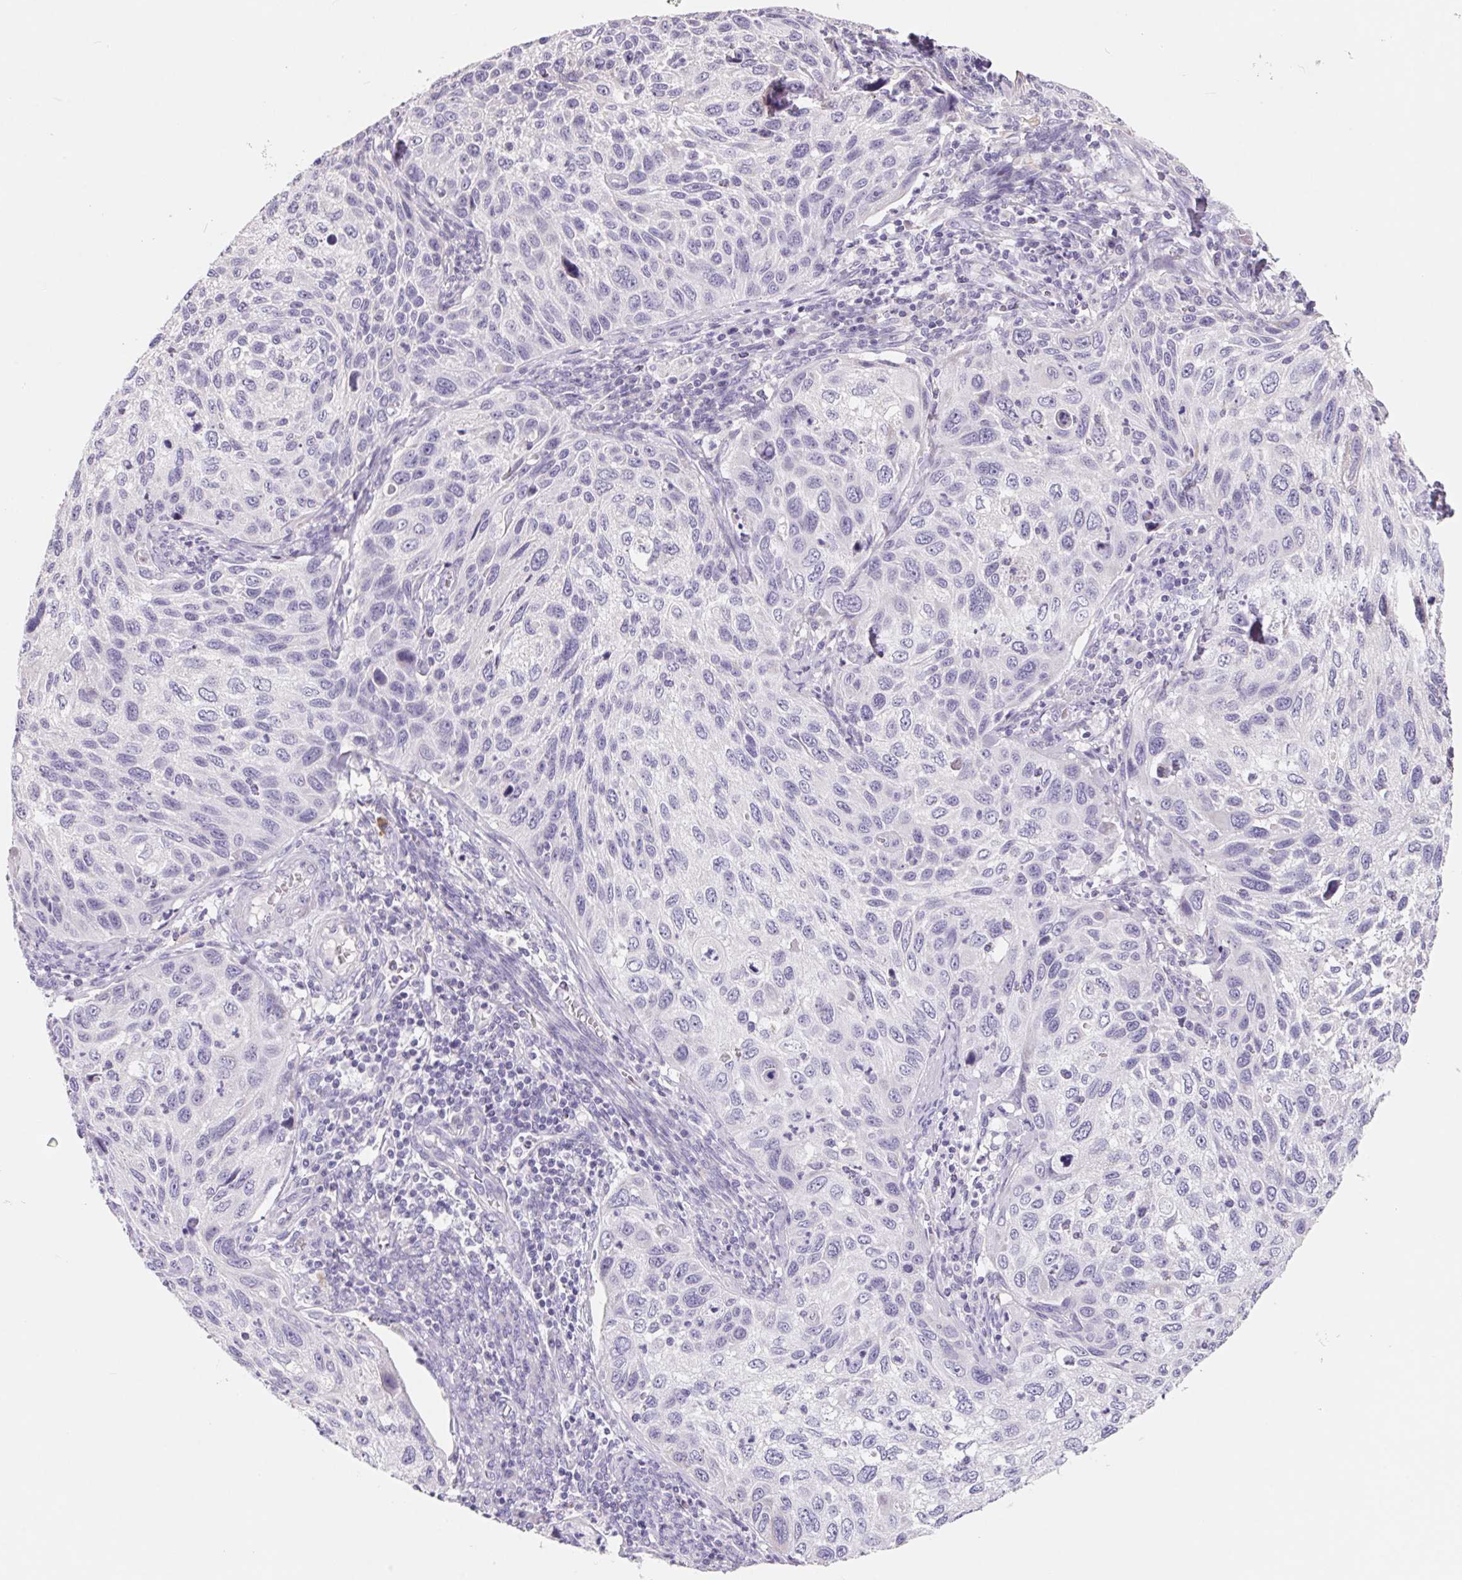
{"staining": {"intensity": "negative", "quantity": "none", "location": "none"}, "tissue": "cervical cancer", "cell_type": "Tumor cells", "image_type": "cancer", "snomed": [{"axis": "morphology", "description": "Squamous cell carcinoma, NOS"}, {"axis": "topography", "description": "Cervix"}], "caption": "A micrograph of human cervical squamous cell carcinoma is negative for staining in tumor cells.", "gene": "FDX1", "patient": {"sex": "female", "age": 70}}